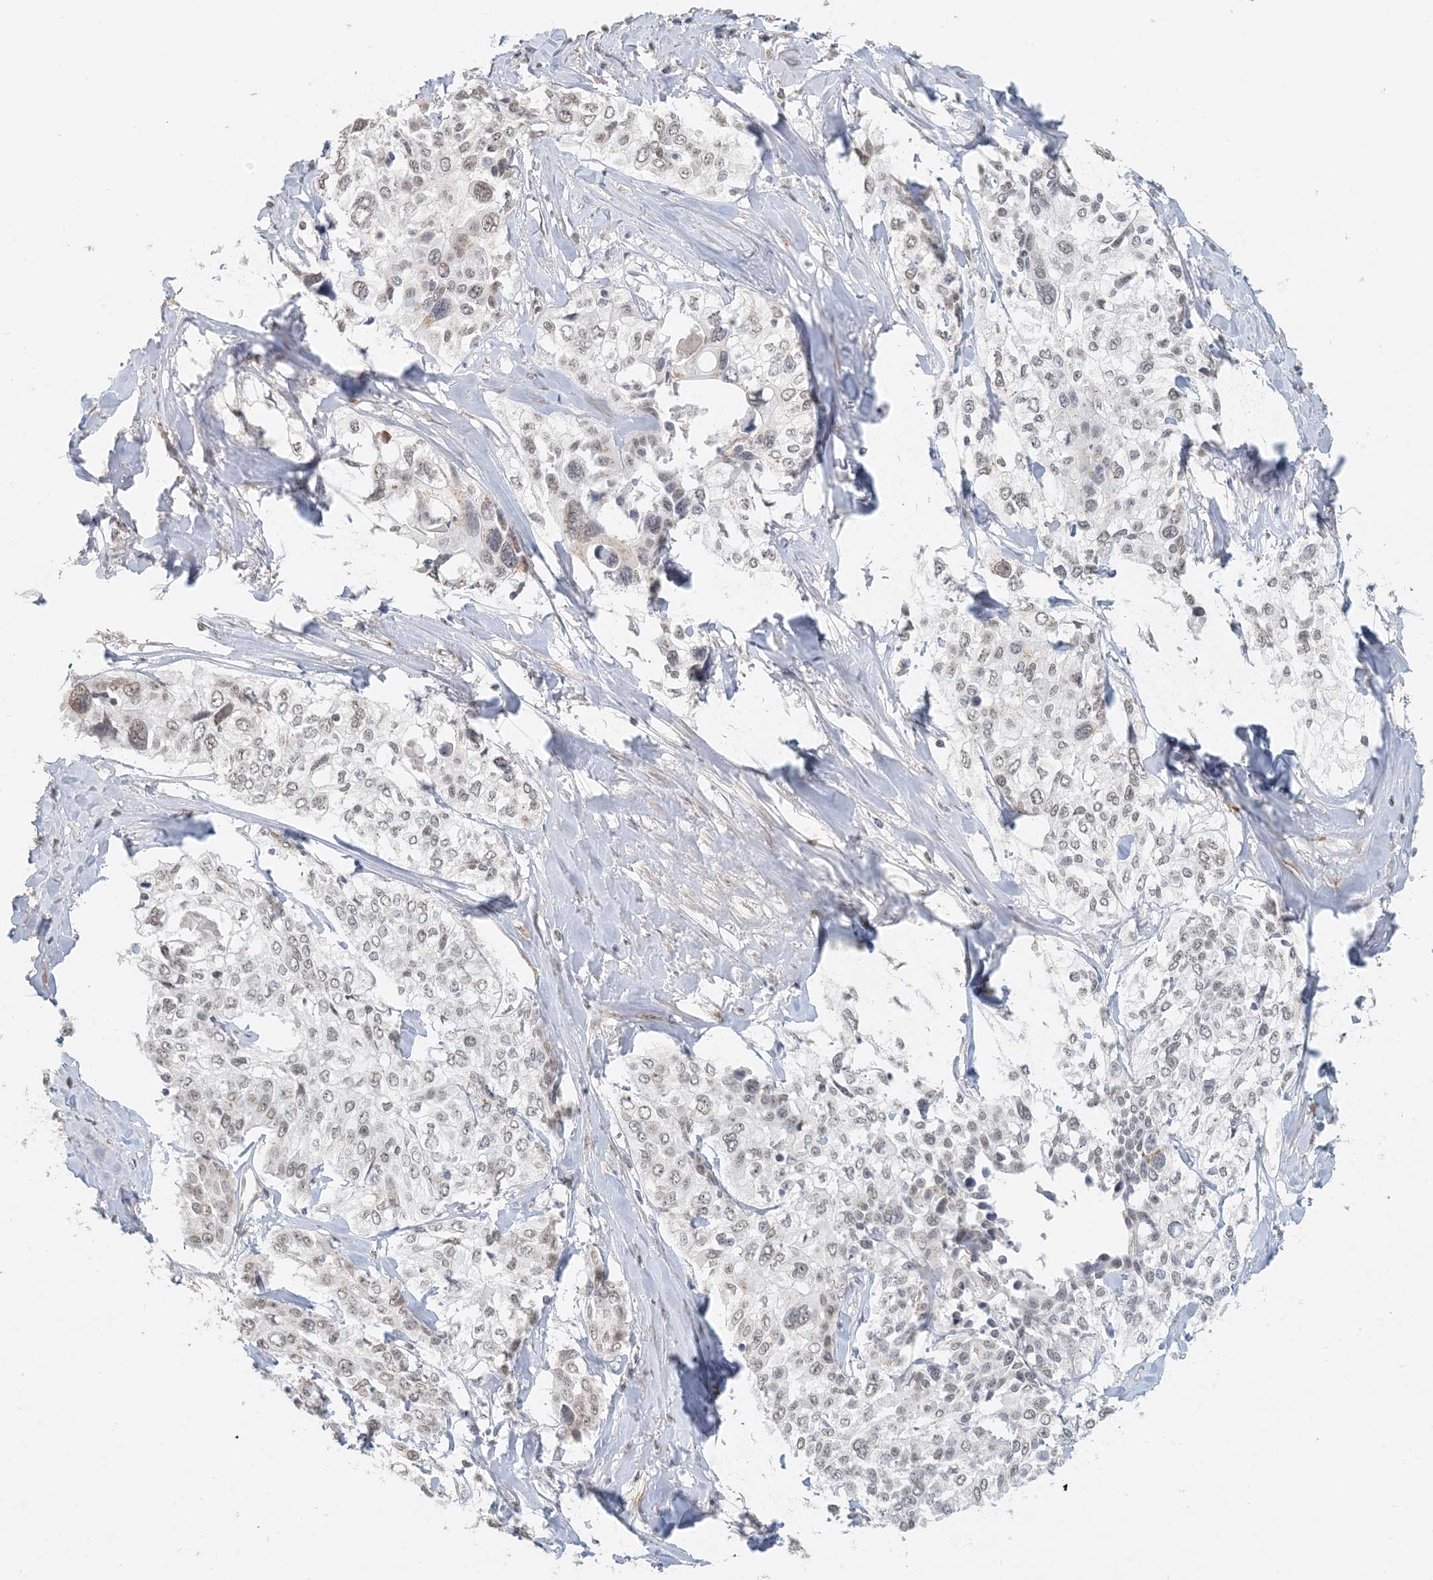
{"staining": {"intensity": "weak", "quantity": "<25%", "location": "cytoplasmic/membranous"}, "tissue": "cervical cancer", "cell_type": "Tumor cells", "image_type": "cancer", "snomed": [{"axis": "morphology", "description": "Squamous cell carcinoma, NOS"}, {"axis": "topography", "description": "Cervix"}], "caption": "High power microscopy photomicrograph of an IHC image of cervical cancer, revealing no significant staining in tumor cells. (Stains: DAB (3,3'-diaminobenzidine) immunohistochemistry with hematoxylin counter stain, Microscopy: brightfield microscopy at high magnification).", "gene": "ZCCHC4", "patient": {"sex": "female", "age": 31}}